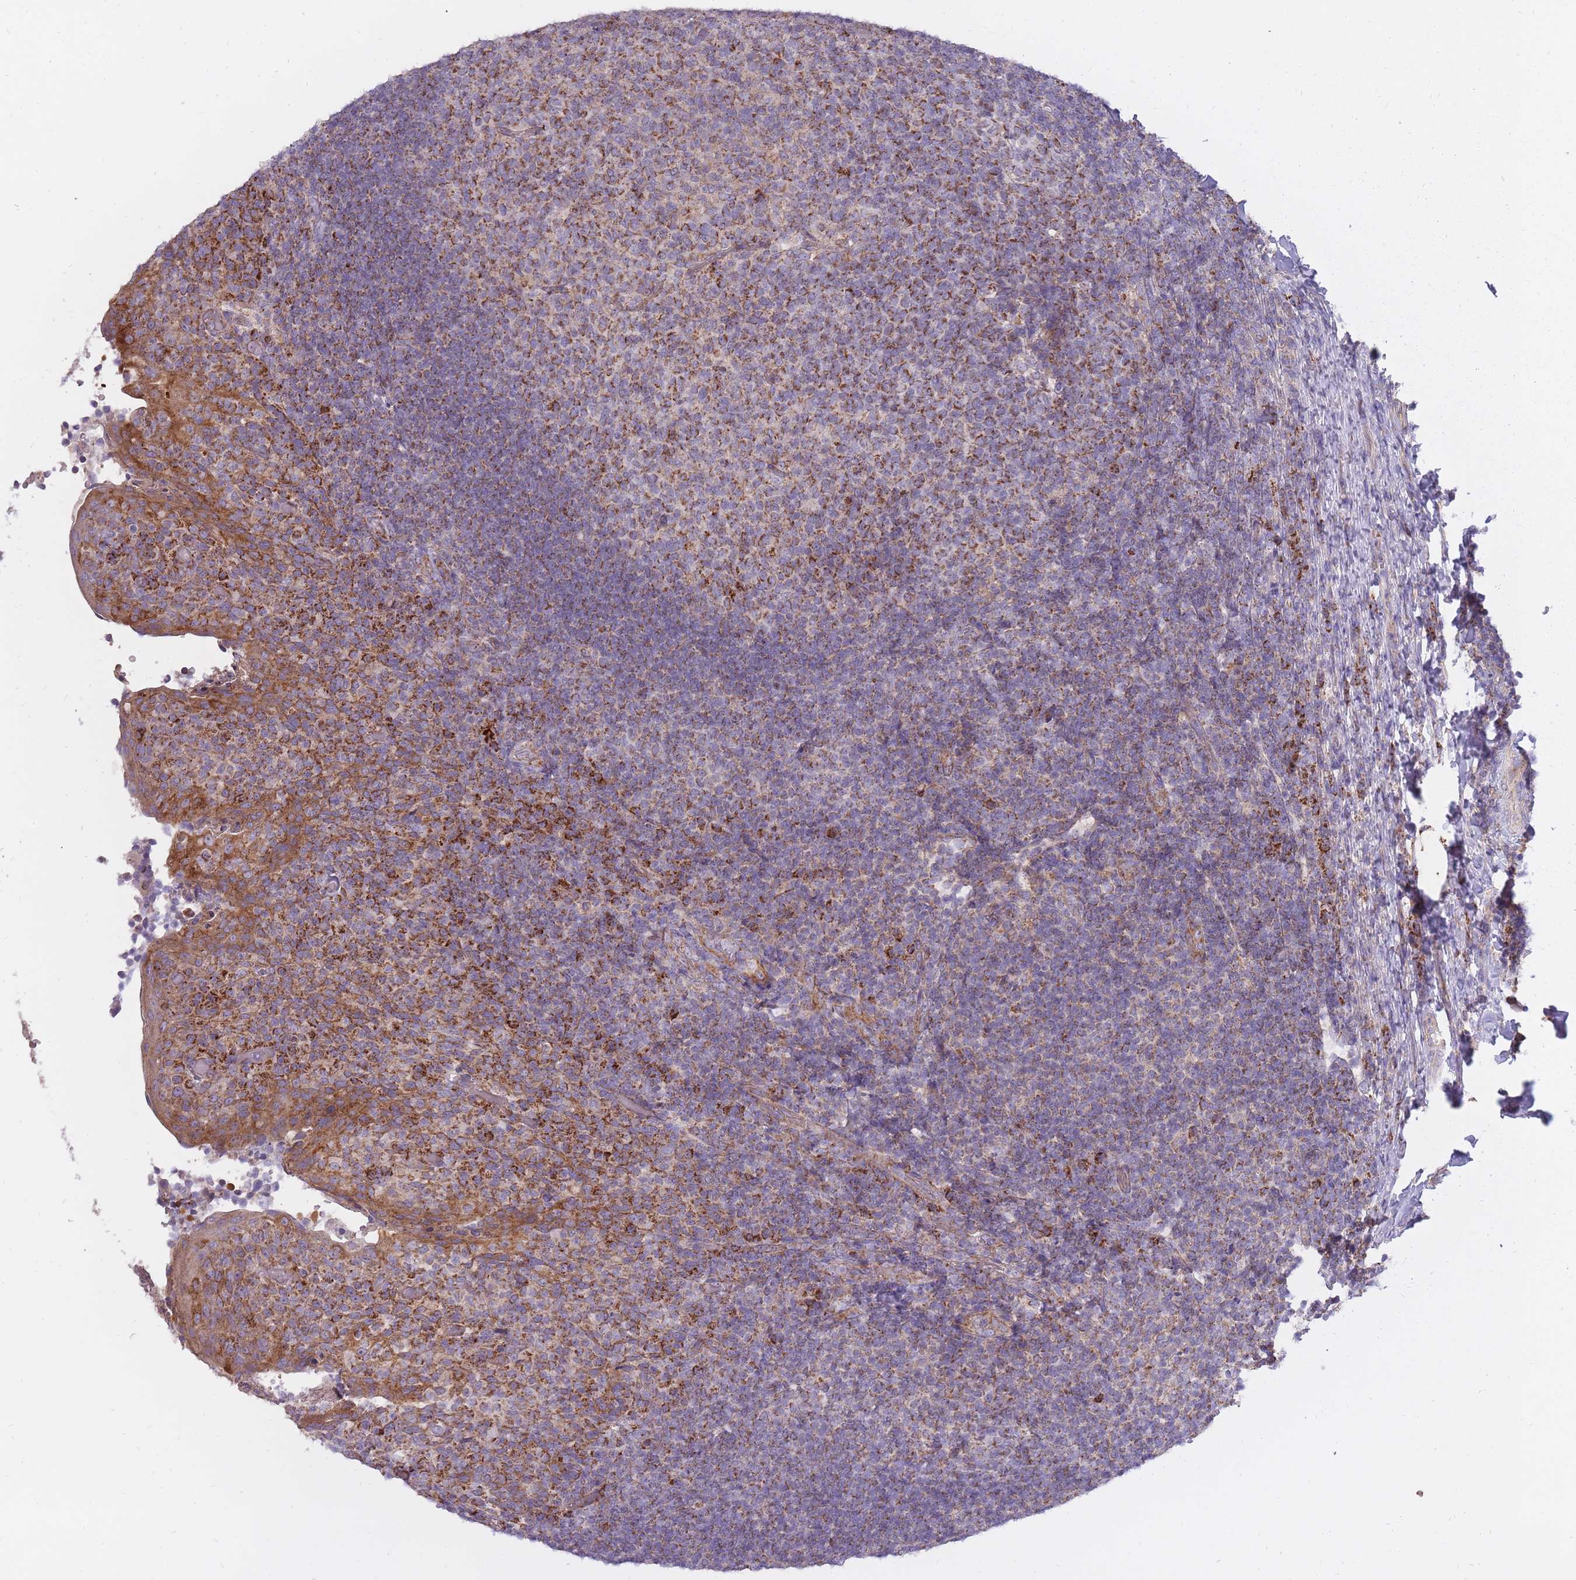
{"staining": {"intensity": "moderate", "quantity": ">75%", "location": "cytoplasmic/membranous"}, "tissue": "tonsil", "cell_type": "Germinal center cells", "image_type": "normal", "snomed": [{"axis": "morphology", "description": "Normal tissue, NOS"}, {"axis": "topography", "description": "Tonsil"}], "caption": "Immunohistochemistry (IHC) staining of benign tonsil, which shows medium levels of moderate cytoplasmic/membranous positivity in approximately >75% of germinal center cells indicating moderate cytoplasmic/membranous protein positivity. The staining was performed using DAB (brown) for protein detection and nuclei were counterstained in hematoxylin (blue).", "gene": "ALKBH4", "patient": {"sex": "female", "age": 10}}